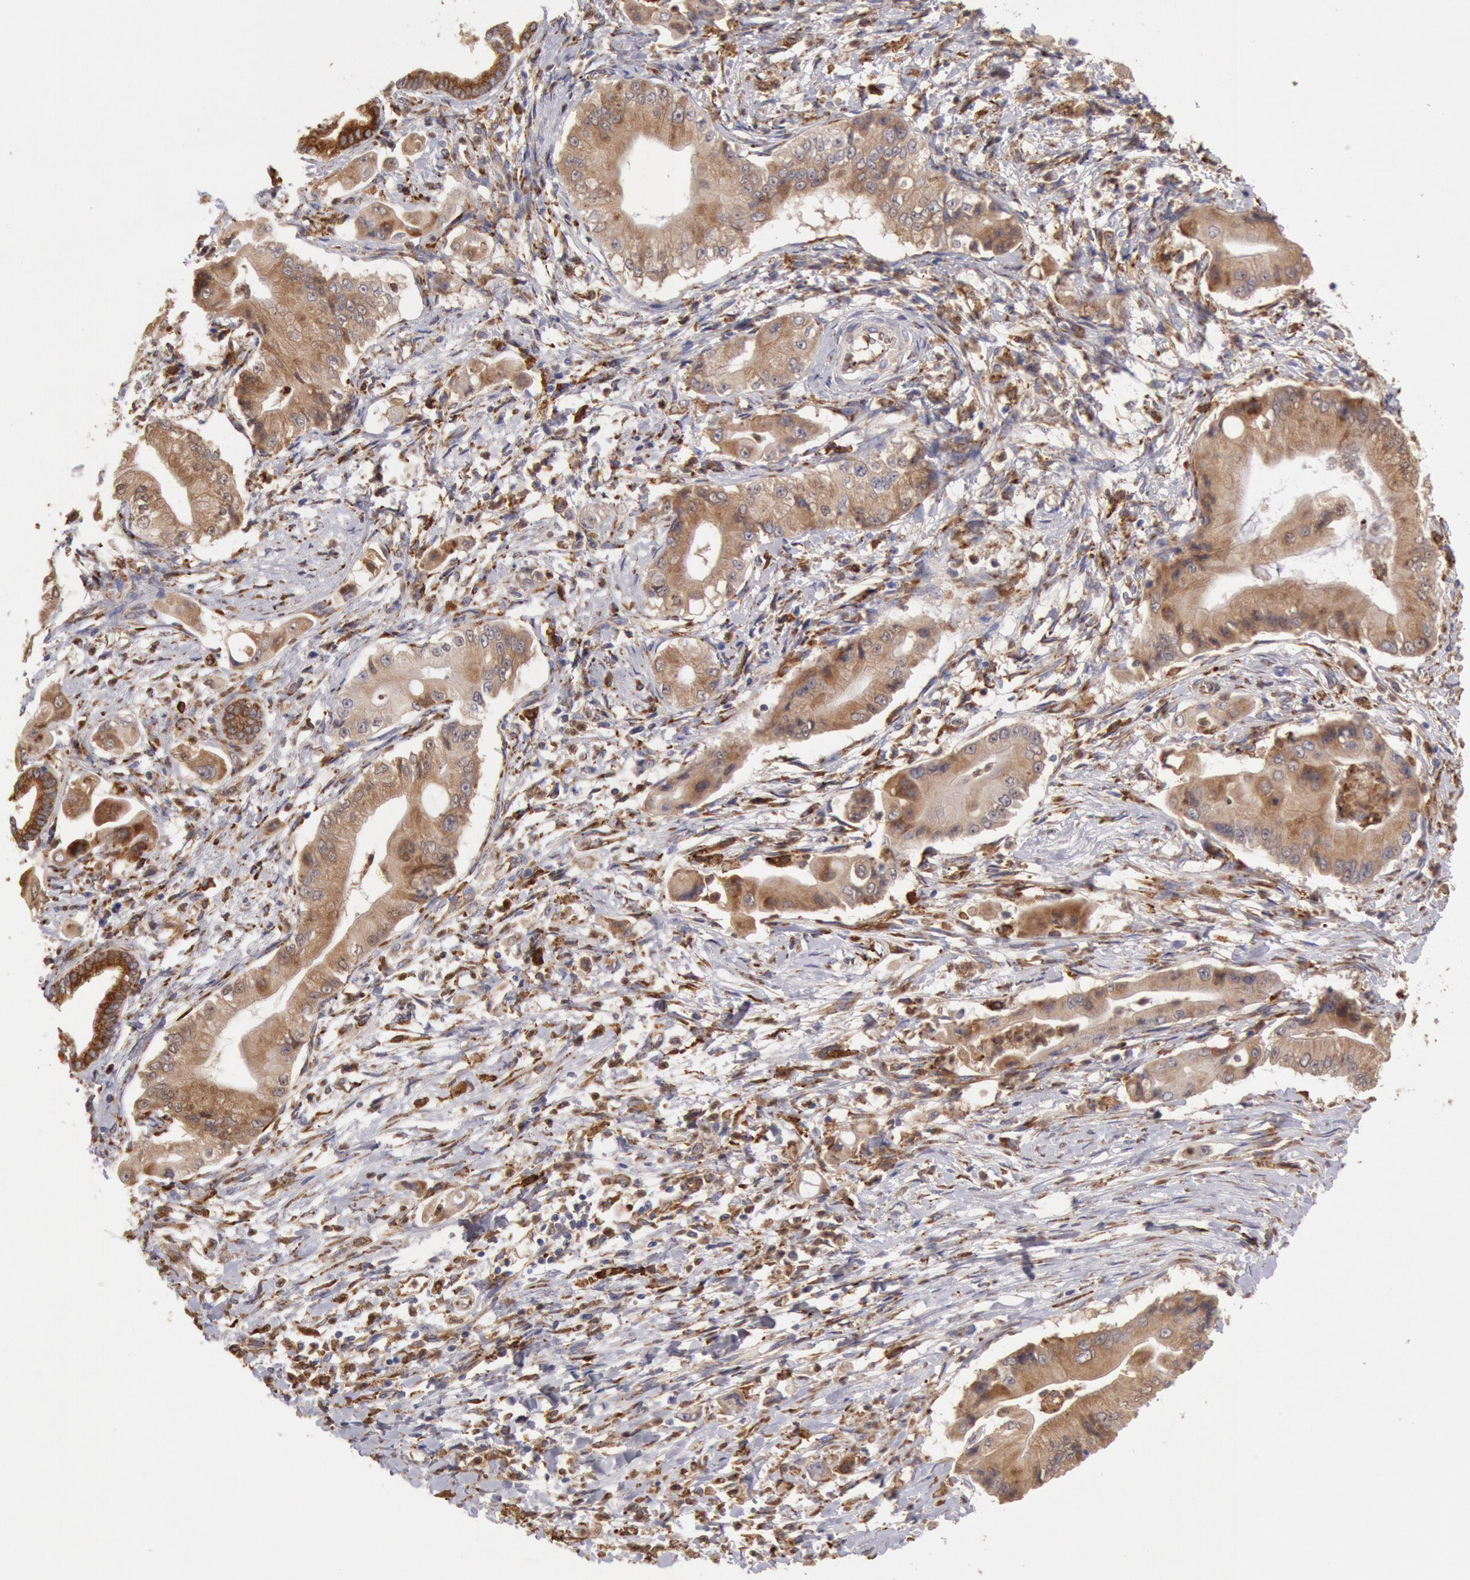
{"staining": {"intensity": "moderate", "quantity": ">75%", "location": "cytoplasmic/membranous"}, "tissue": "pancreatic cancer", "cell_type": "Tumor cells", "image_type": "cancer", "snomed": [{"axis": "morphology", "description": "Adenocarcinoma, NOS"}, {"axis": "topography", "description": "Pancreas"}], "caption": "Protein expression analysis of human adenocarcinoma (pancreatic) reveals moderate cytoplasmic/membranous staining in about >75% of tumor cells.", "gene": "ERP44", "patient": {"sex": "male", "age": 62}}